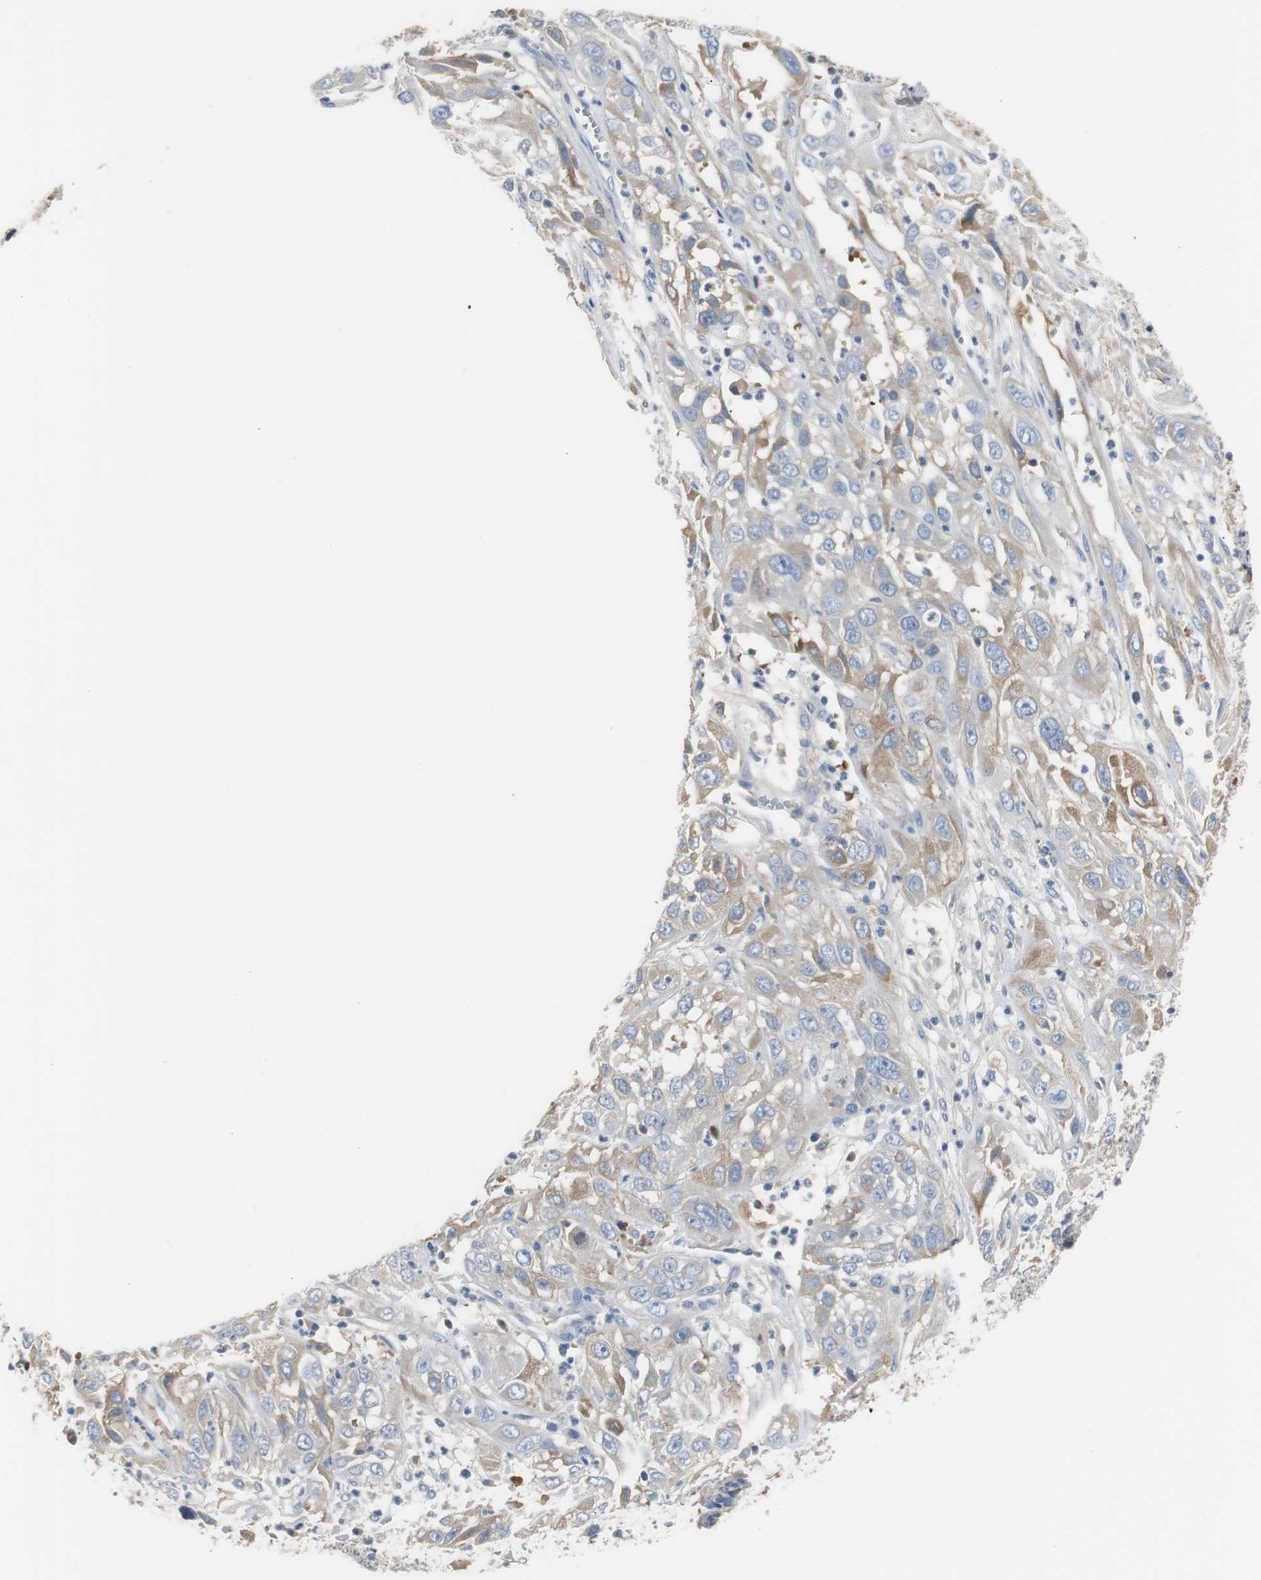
{"staining": {"intensity": "weak", "quantity": ">75%", "location": "cytoplasmic/membranous"}, "tissue": "cervical cancer", "cell_type": "Tumor cells", "image_type": "cancer", "snomed": [{"axis": "morphology", "description": "Squamous cell carcinoma, NOS"}, {"axis": "topography", "description": "Cervix"}], "caption": "Protein staining exhibits weak cytoplasmic/membranous staining in approximately >75% of tumor cells in cervical squamous cell carcinoma.", "gene": "SERPINF1", "patient": {"sex": "female", "age": 32}}